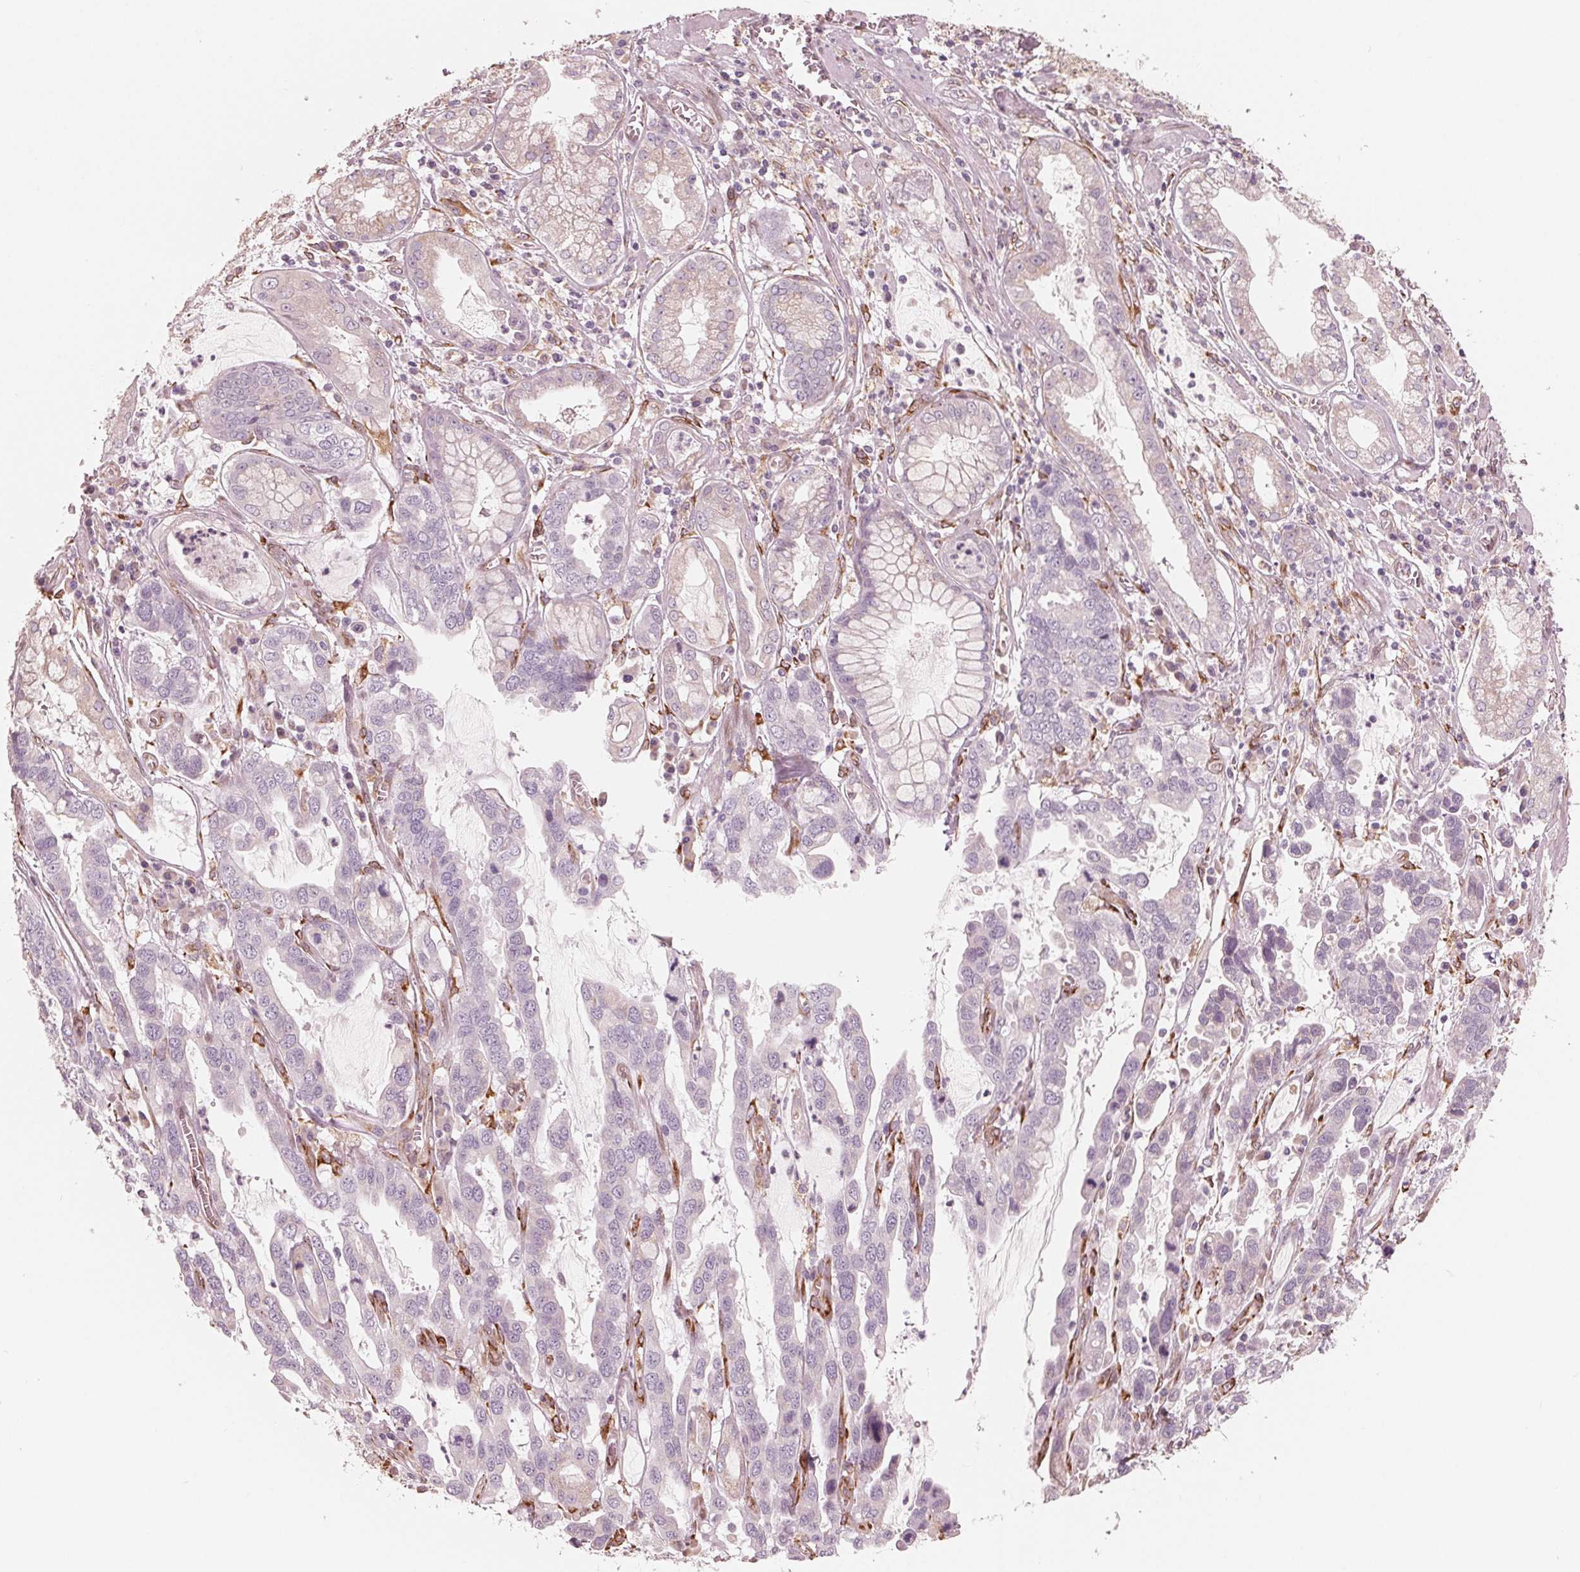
{"staining": {"intensity": "negative", "quantity": "none", "location": "none"}, "tissue": "stomach cancer", "cell_type": "Tumor cells", "image_type": "cancer", "snomed": [{"axis": "morphology", "description": "Adenocarcinoma, NOS"}, {"axis": "topography", "description": "Stomach, lower"}], "caption": "This is a histopathology image of immunohistochemistry (IHC) staining of stomach cancer, which shows no positivity in tumor cells.", "gene": "IKBIP", "patient": {"sex": "female", "age": 76}}